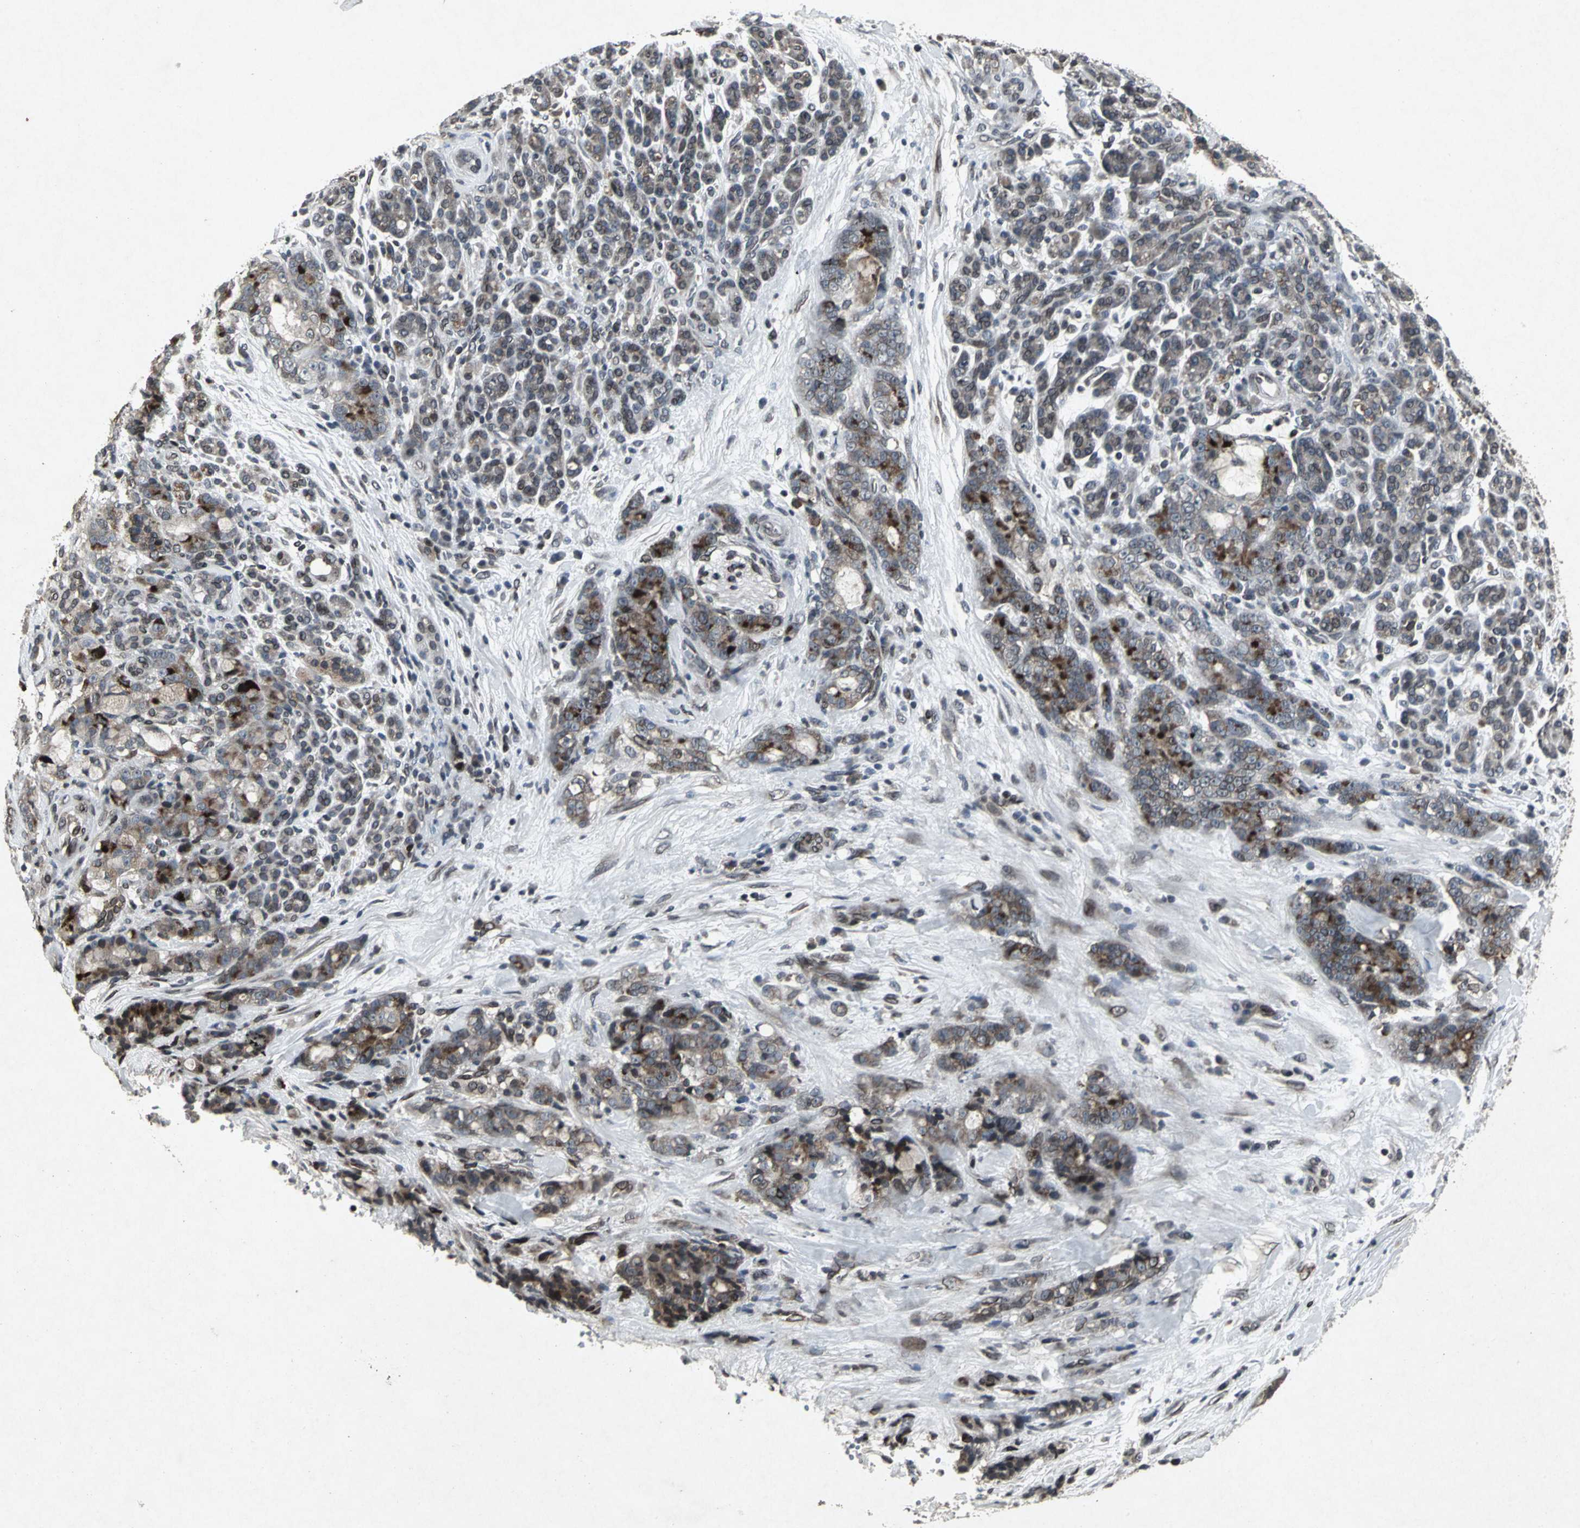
{"staining": {"intensity": "strong", "quantity": "25%-75%", "location": "cytoplasmic/membranous"}, "tissue": "pancreatic cancer", "cell_type": "Tumor cells", "image_type": "cancer", "snomed": [{"axis": "morphology", "description": "Adenocarcinoma, NOS"}, {"axis": "topography", "description": "Pancreas"}], "caption": "This is an image of immunohistochemistry (IHC) staining of pancreatic adenocarcinoma, which shows strong positivity in the cytoplasmic/membranous of tumor cells.", "gene": "SH2B3", "patient": {"sex": "female", "age": 73}}